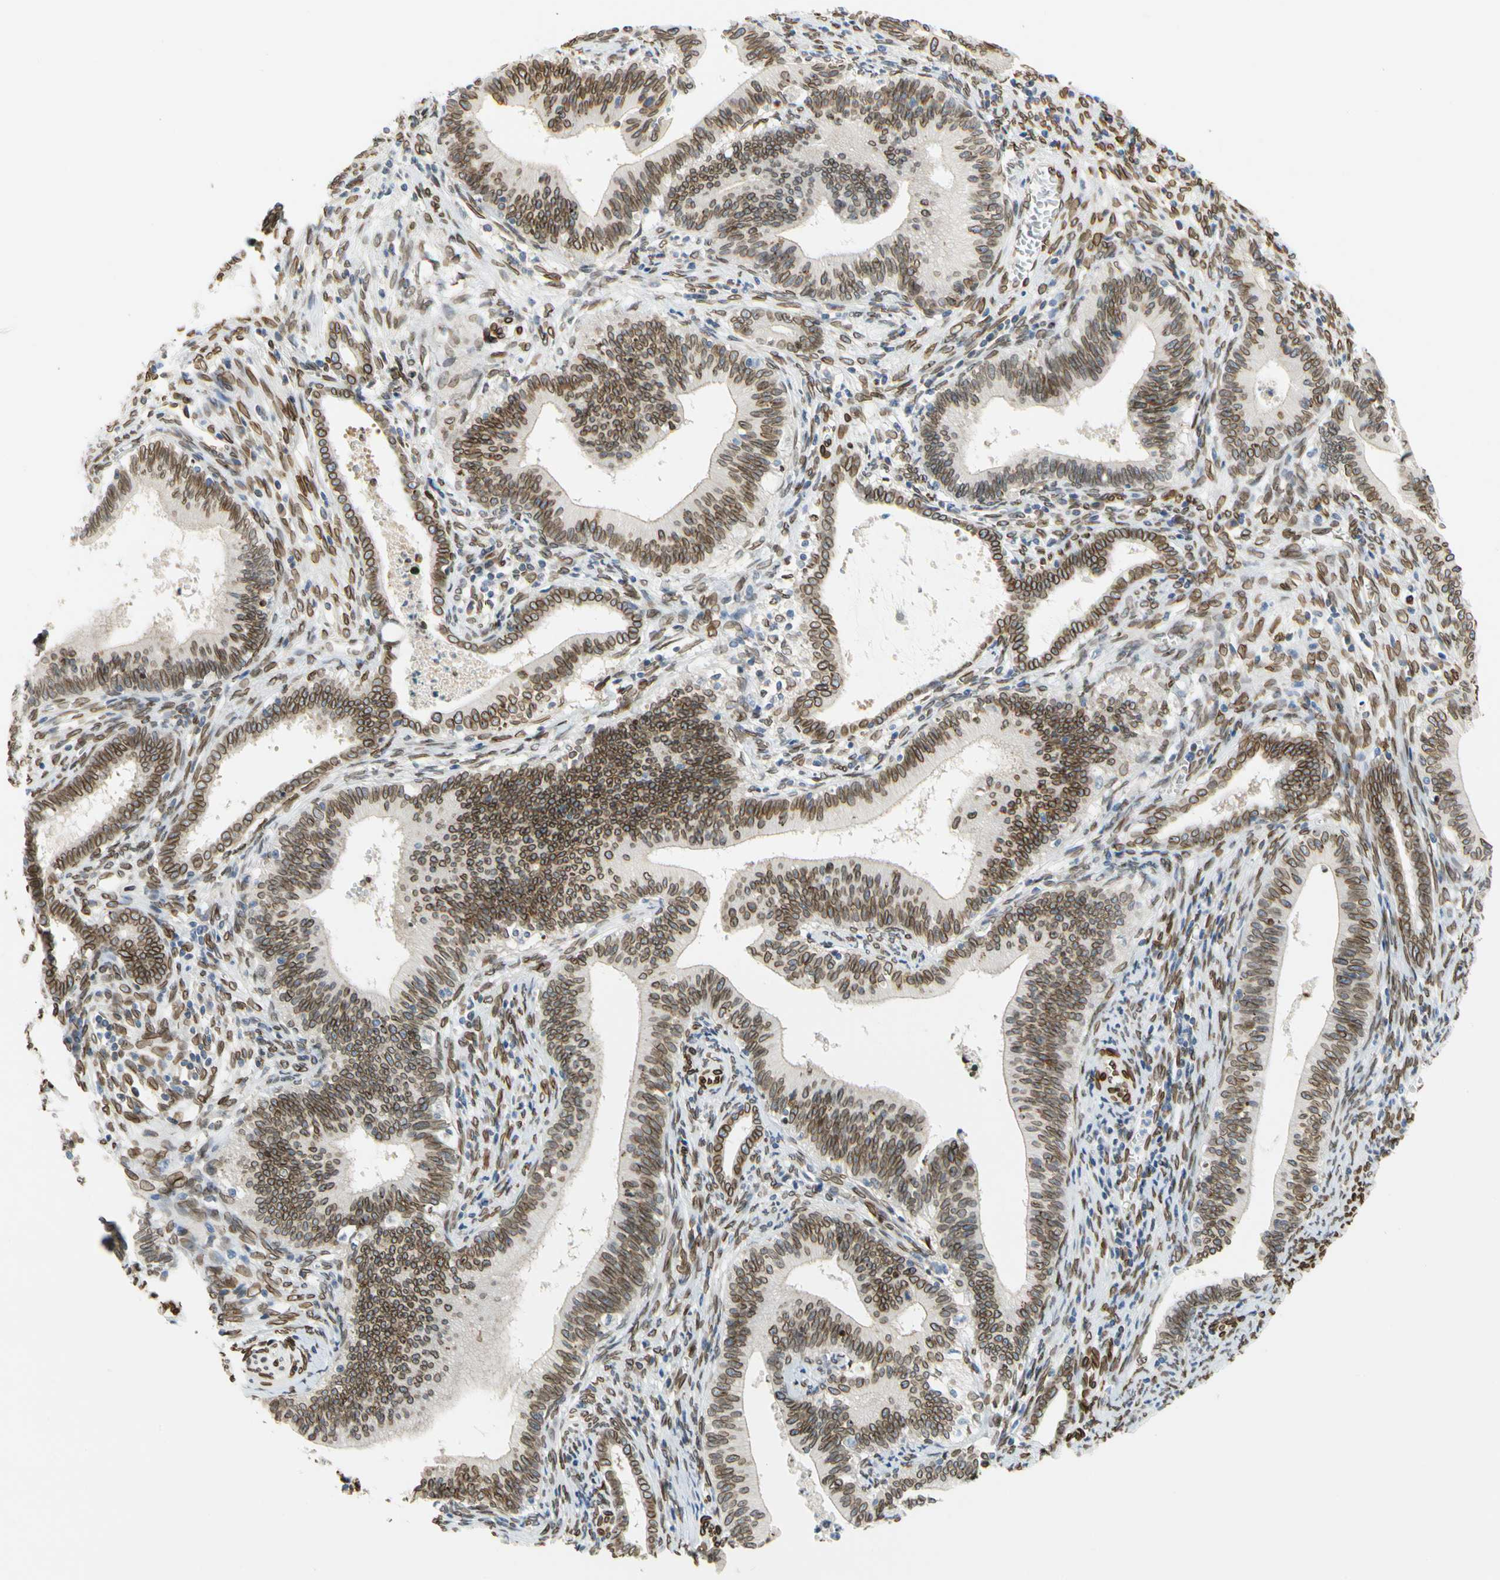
{"staining": {"intensity": "moderate", "quantity": ">75%", "location": "cytoplasmic/membranous,nuclear"}, "tissue": "cervical cancer", "cell_type": "Tumor cells", "image_type": "cancer", "snomed": [{"axis": "morphology", "description": "Adenocarcinoma, NOS"}, {"axis": "topography", "description": "Cervix"}], "caption": "This histopathology image reveals IHC staining of human cervical cancer, with medium moderate cytoplasmic/membranous and nuclear expression in approximately >75% of tumor cells.", "gene": "SUN1", "patient": {"sex": "female", "age": 44}}